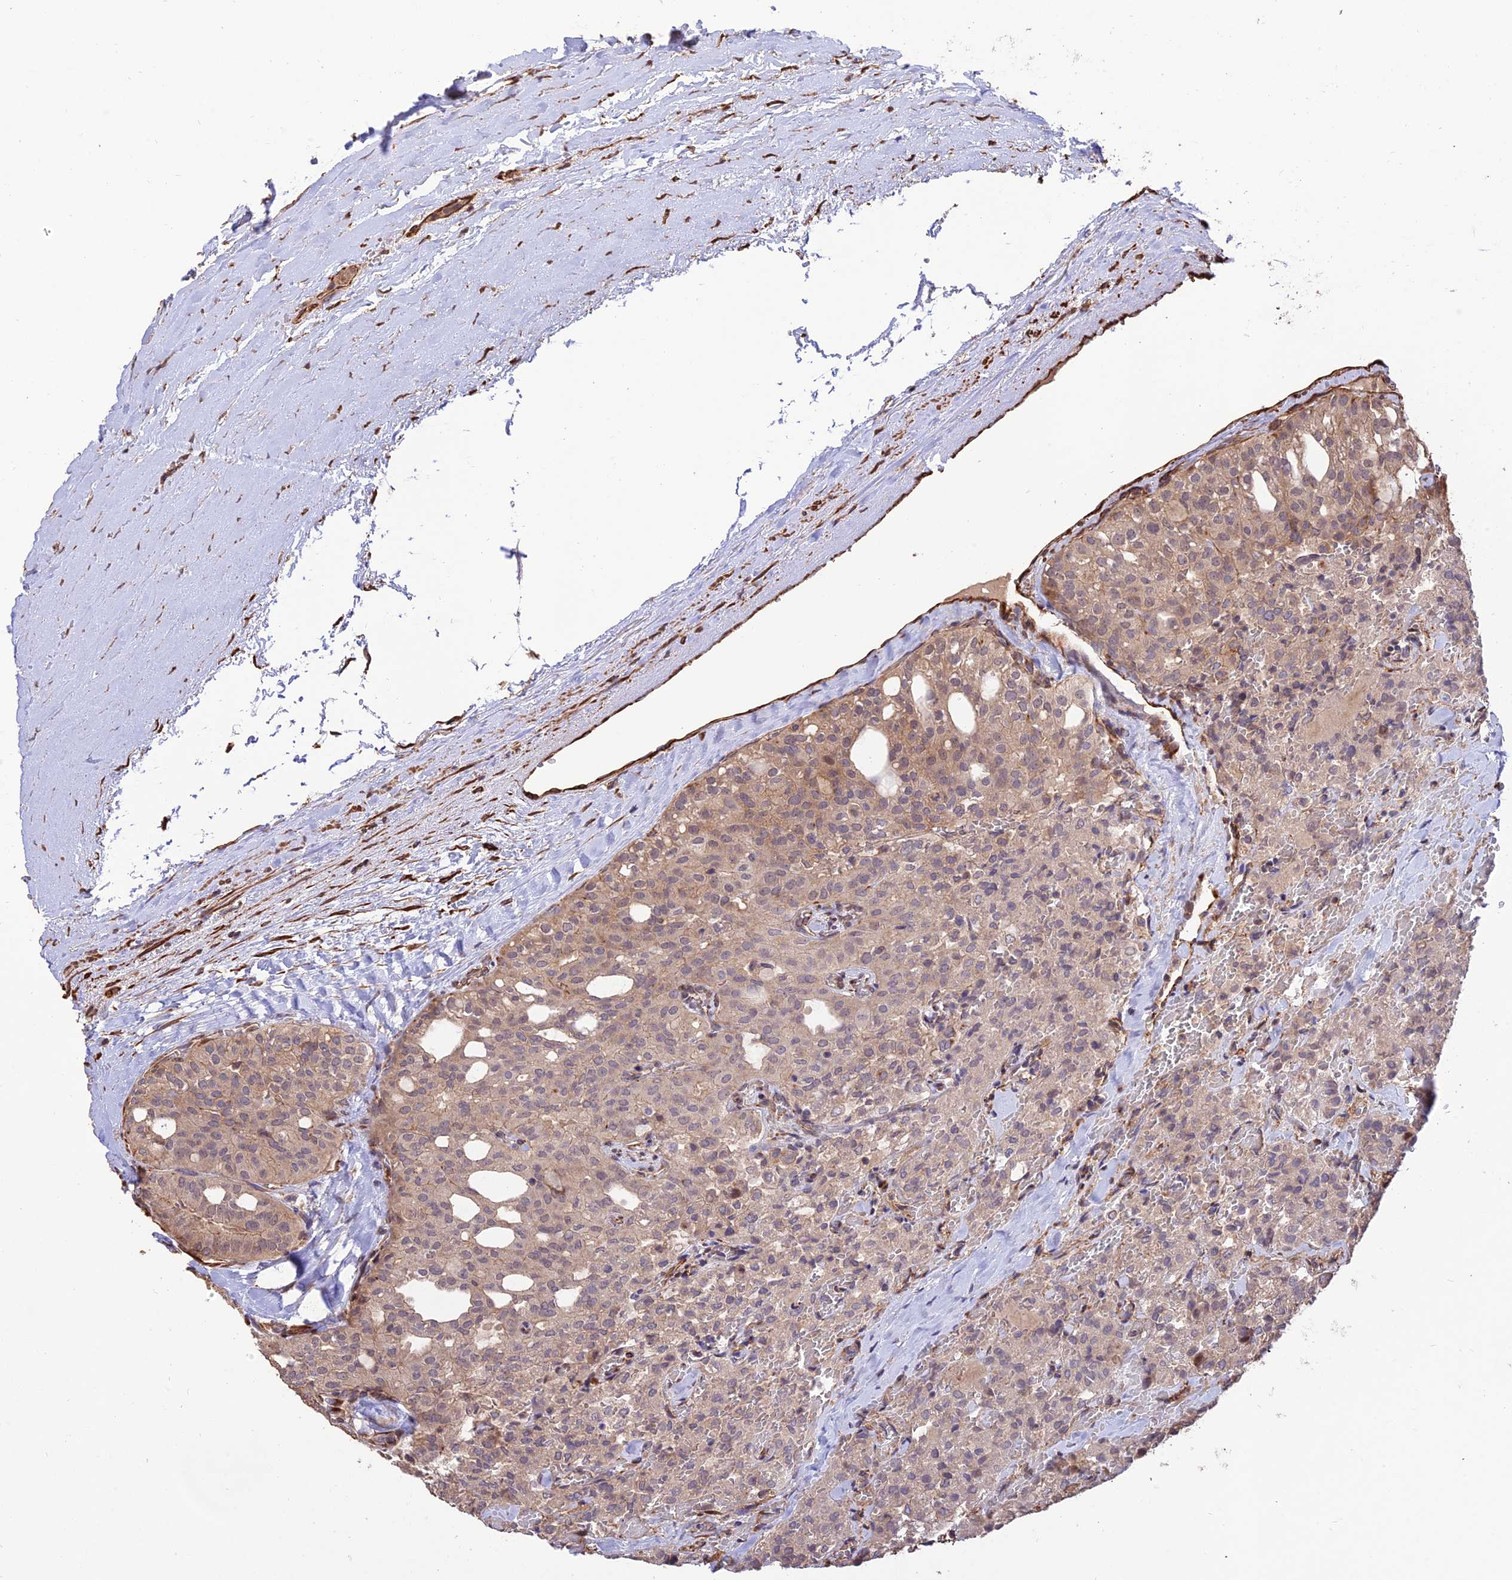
{"staining": {"intensity": "weak", "quantity": ">75%", "location": "cytoplasmic/membranous"}, "tissue": "thyroid cancer", "cell_type": "Tumor cells", "image_type": "cancer", "snomed": [{"axis": "morphology", "description": "Follicular adenoma carcinoma, NOS"}, {"axis": "topography", "description": "Thyroid gland"}], "caption": "The photomicrograph exhibits immunohistochemical staining of thyroid cancer (follicular adenoma carcinoma). There is weak cytoplasmic/membranous expression is appreciated in approximately >75% of tumor cells.", "gene": "CREBL2", "patient": {"sex": "male", "age": 75}}